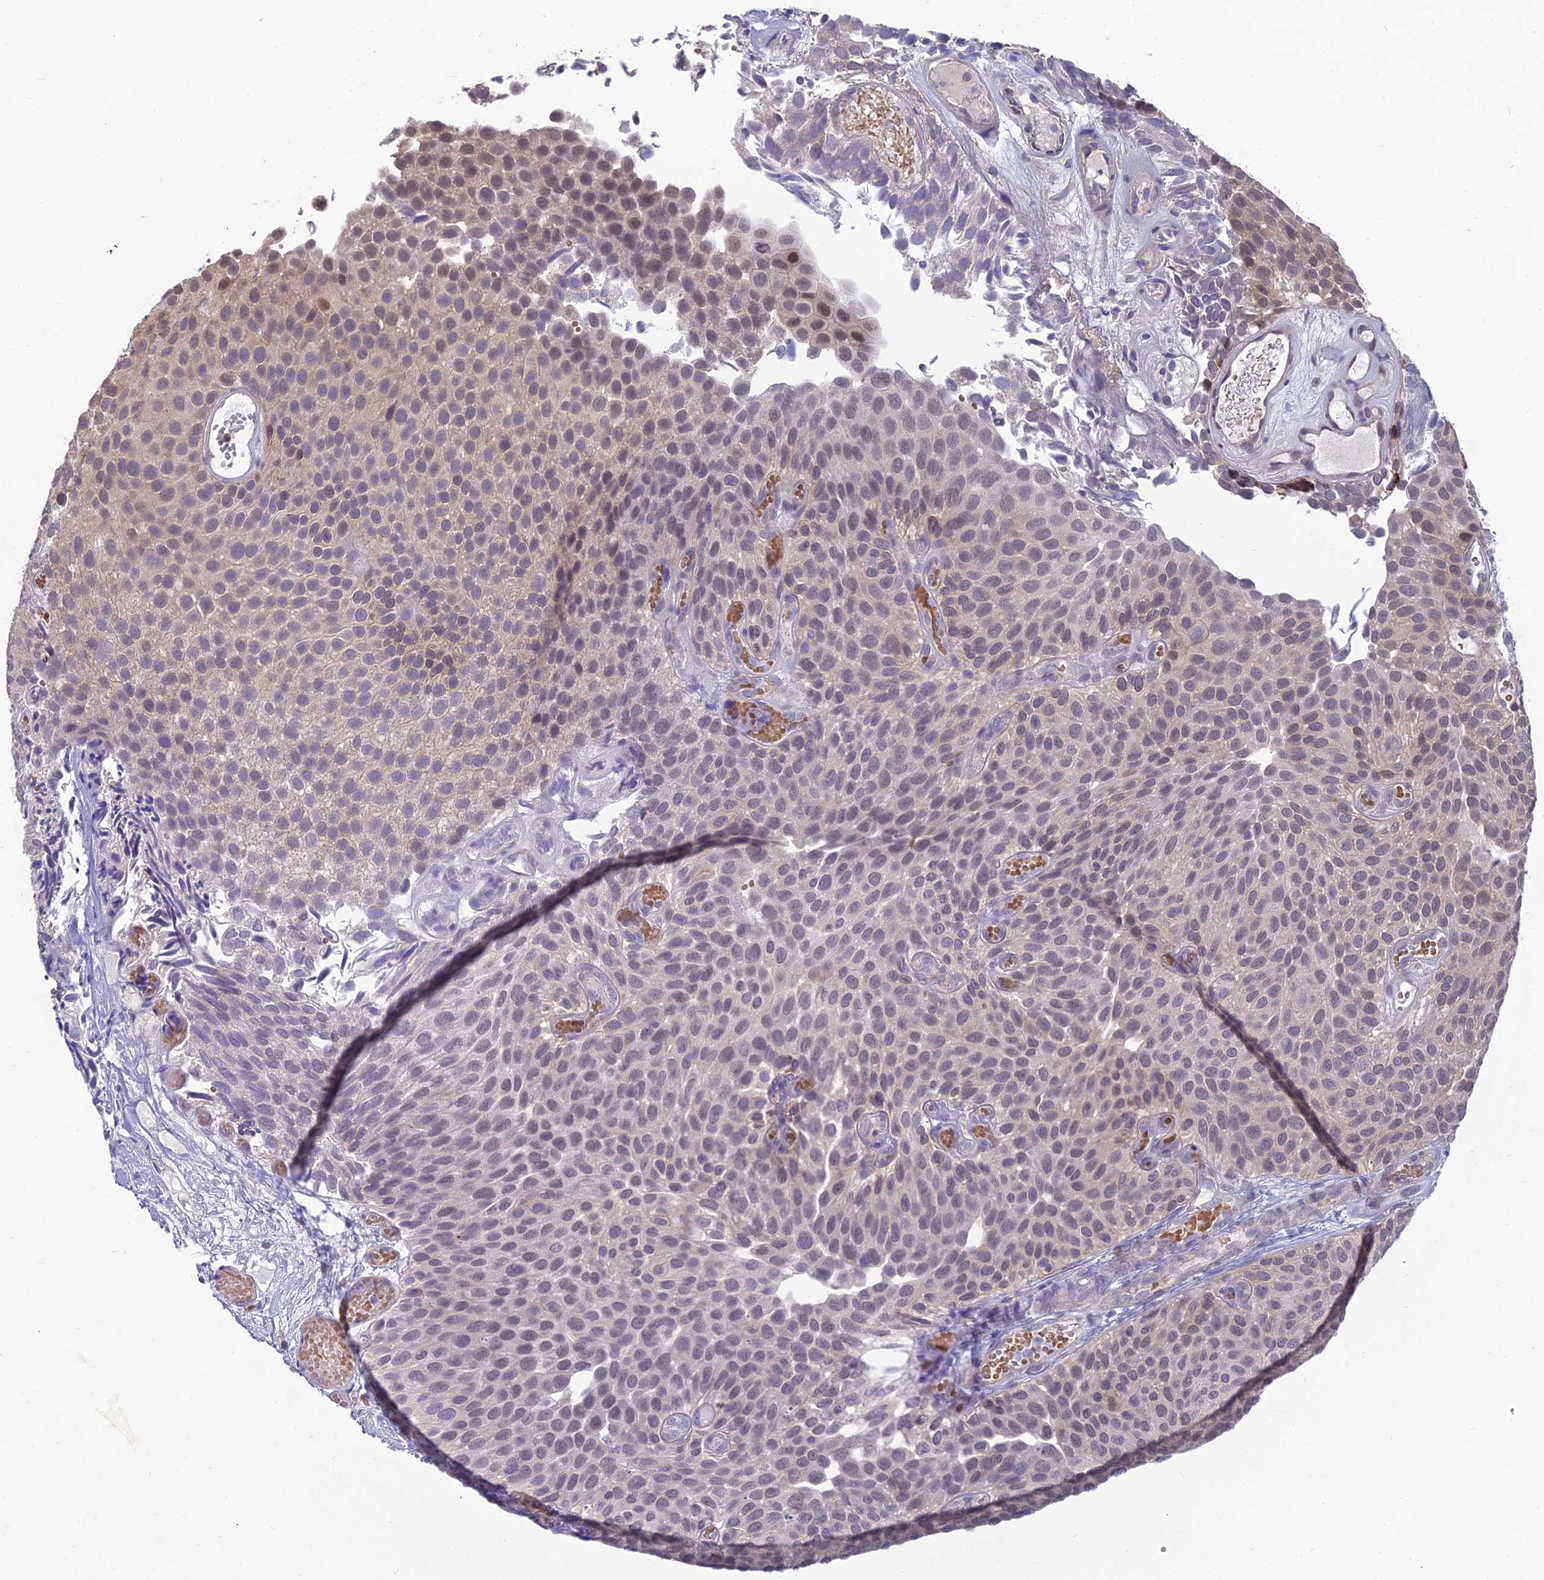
{"staining": {"intensity": "weak", "quantity": "<25%", "location": "nuclear"}, "tissue": "urothelial cancer", "cell_type": "Tumor cells", "image_type": "cancer", "snomed": [{"axis": "morphology", "description": "Urothelial carcinoma, Low grade"}, {"axis": "topography", "description": "Urinary bladder"}], "caption": "The image demonstrates no significant staining in tumor cells of low-grade urothelial carcinoma.", "gene": "OPA3", "patient": {"sex": "male", "age": 89}}